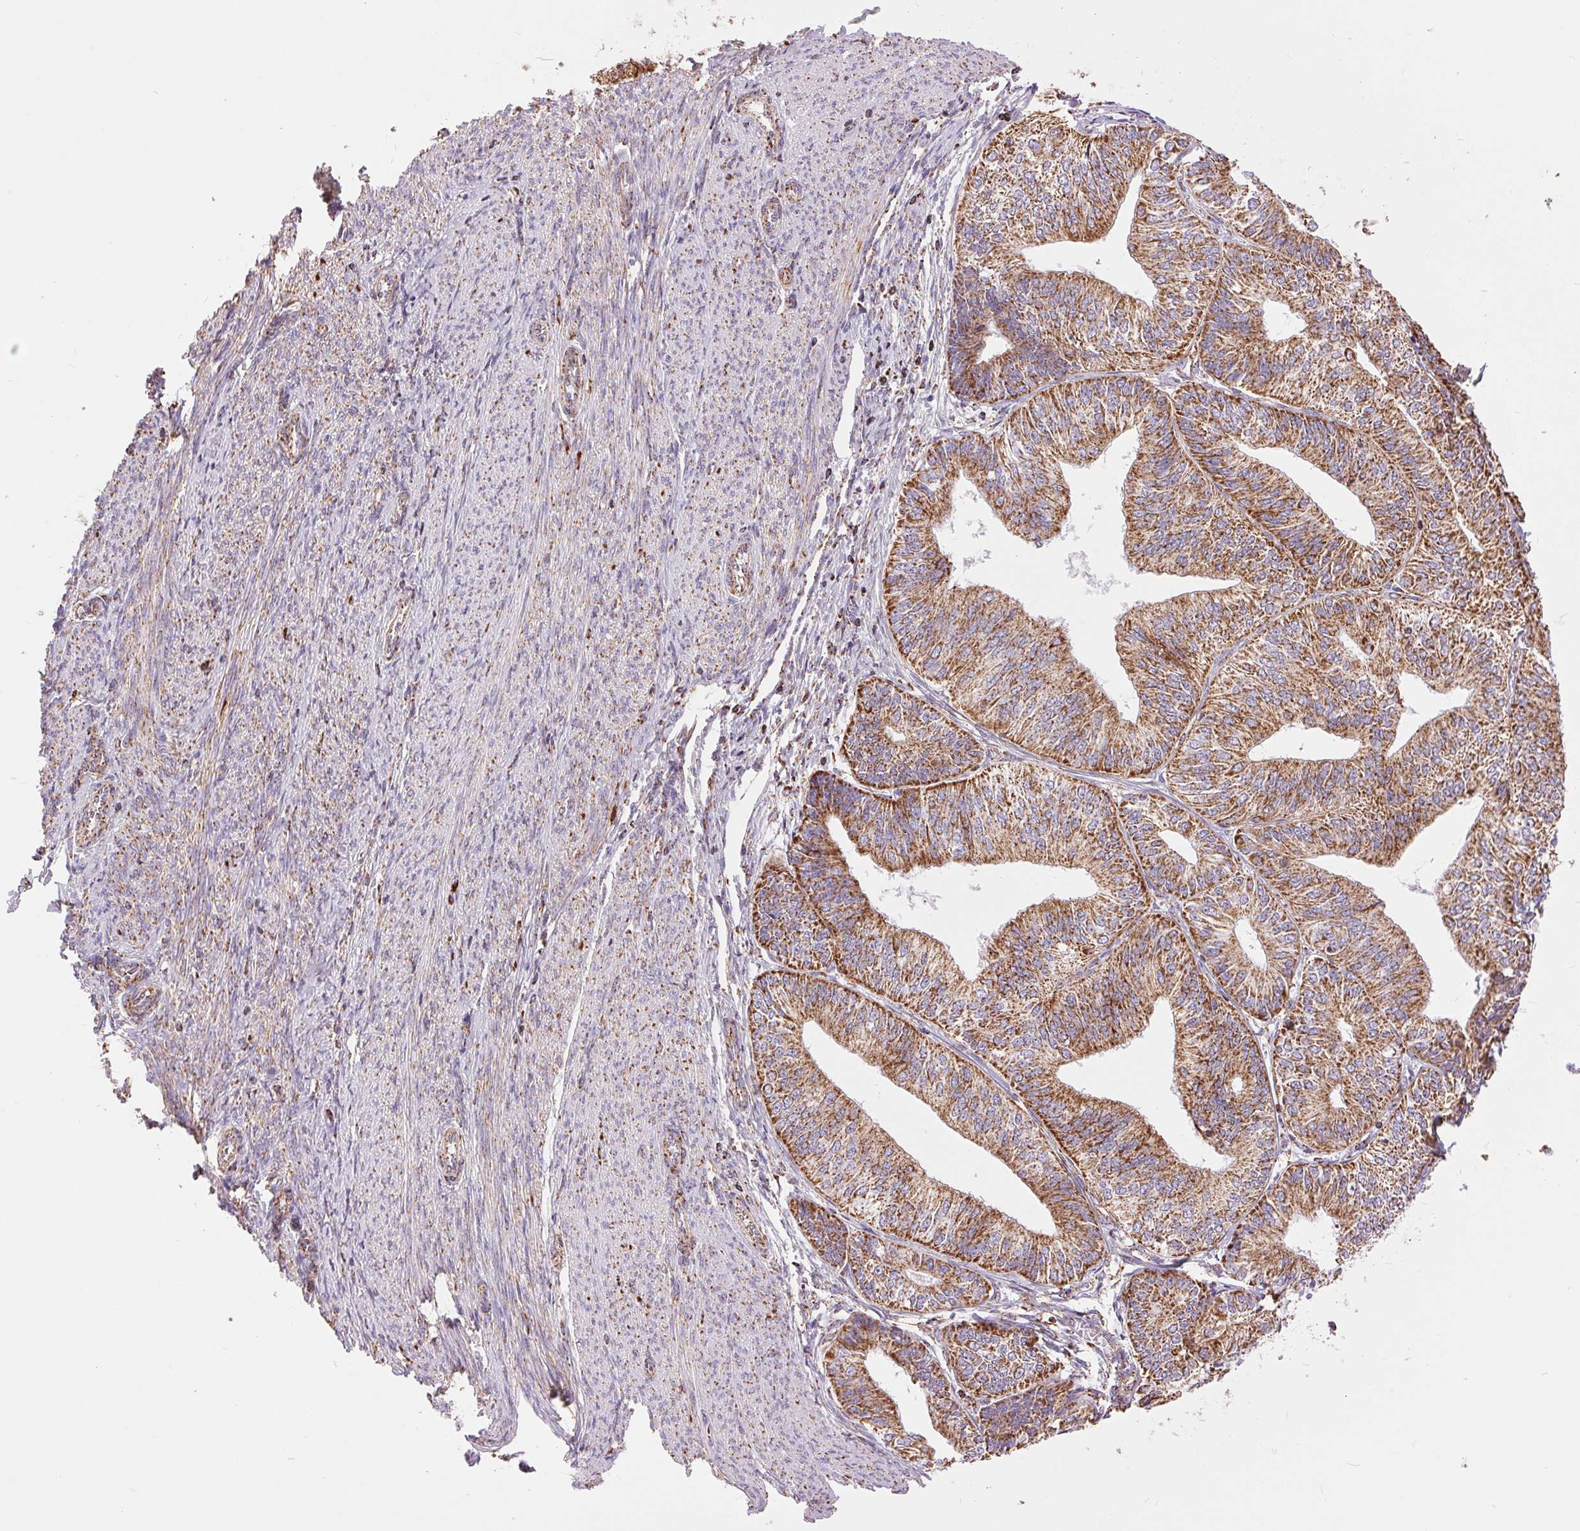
{"staining": {"intensity": "strong", "quantity": ">75%", "location": "cytoplasmic/membranous"}, "tissue": "endometrial cancer", "cell_type": "Tumor cells", "image_type": "cancer", "snomed": [{"axis": "morphology", "description": "Adenocarcinoma, NOS"}, {"axis": "topography", "description": "Endometrium"}], "caption": "Immunohistochemical staining of endometrial adenocarcinoma reveals strong cytoplasmic/membranous protein expression in about >75% of tumor cells.", "gene": "ATP5PB", "patient": {"sex": "female", "age": 58}}